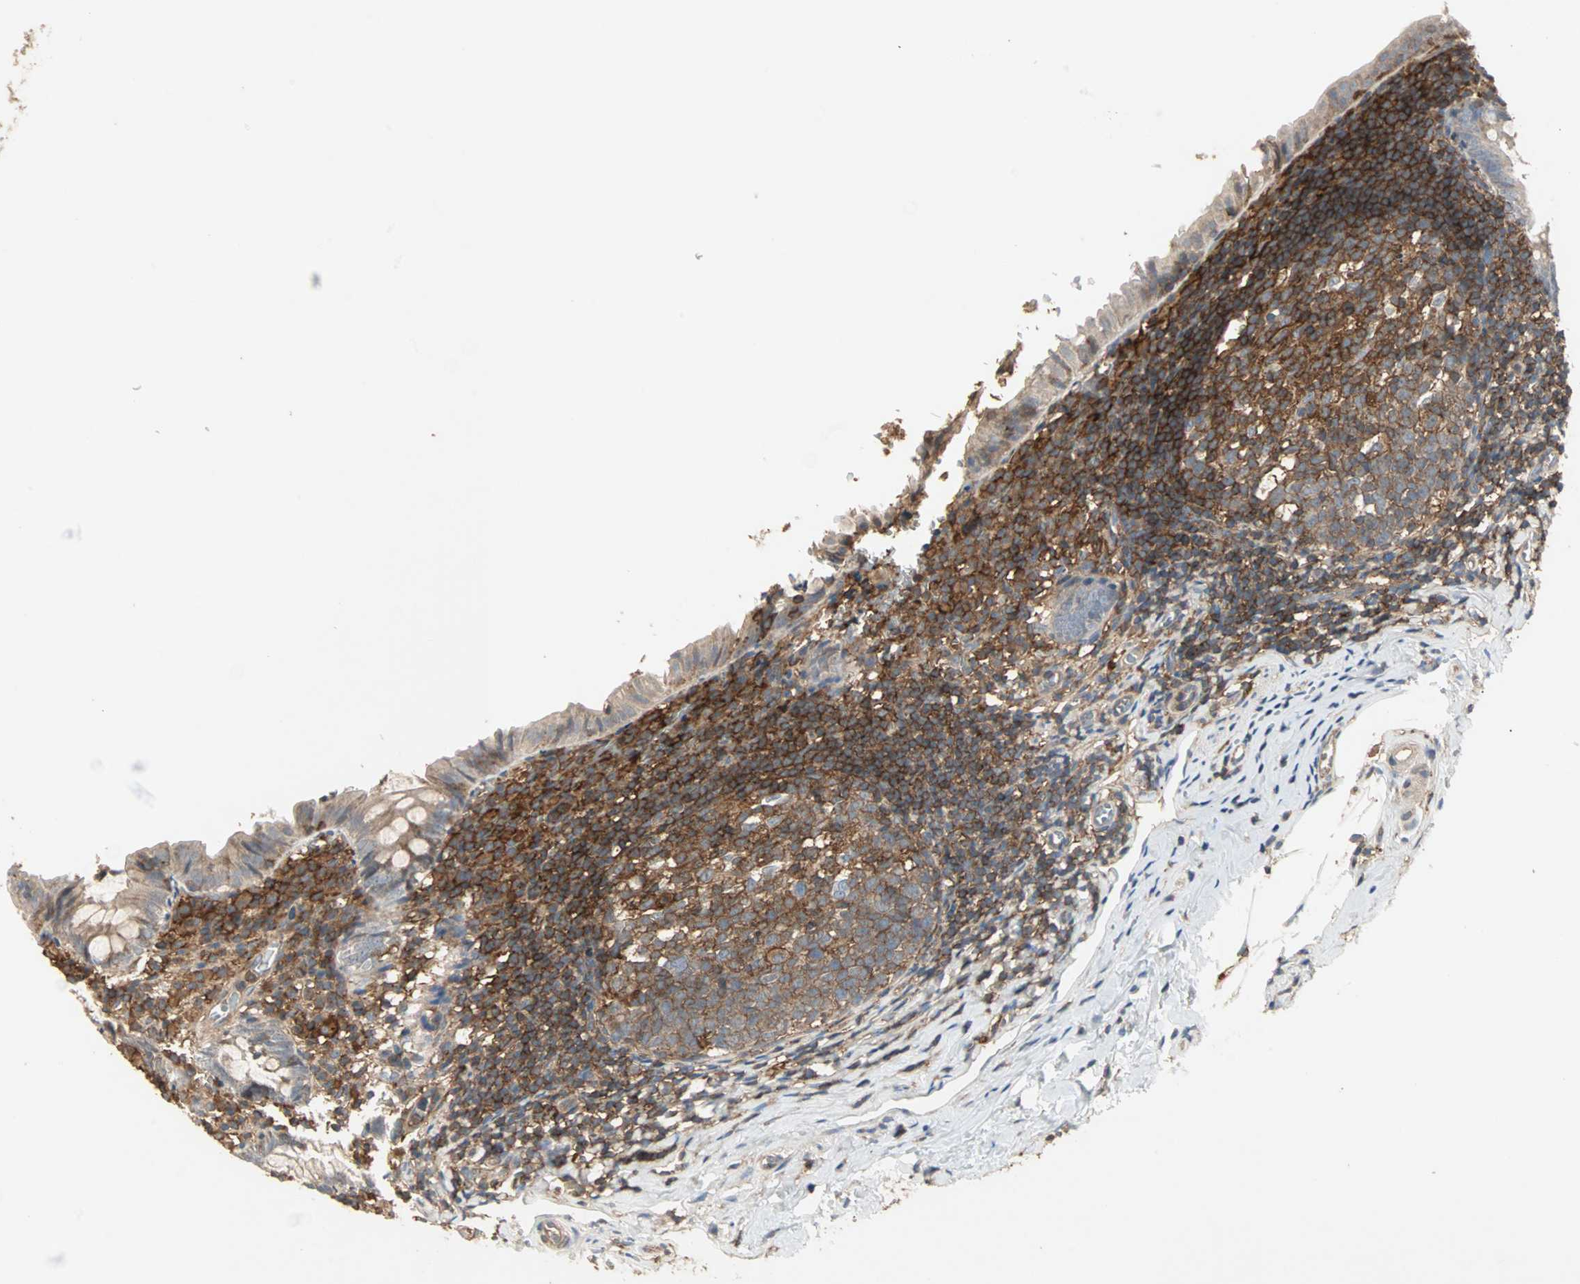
{"staining": {"intensity": "weak", "quantity": ">75%", "location": "cytoplasmic/membranous"}, "tissue": "appendix", "cell_type": "Glandular cells", "image_type": "normal", "snomed": [{"axis": "morphology", "description": "Normal tissue, NOS"}, {"axis": "topography", "description": "Appendix"}], "caption": "The immunohistochemical stain labels weak cytoplasmic/membranous positivity in glandular cells of benign appendix. (Brightfield microscopy of DAB IHC at high magnification).", "gene": "GNAI2", "patient": {"sex": "female", "age": 10}}